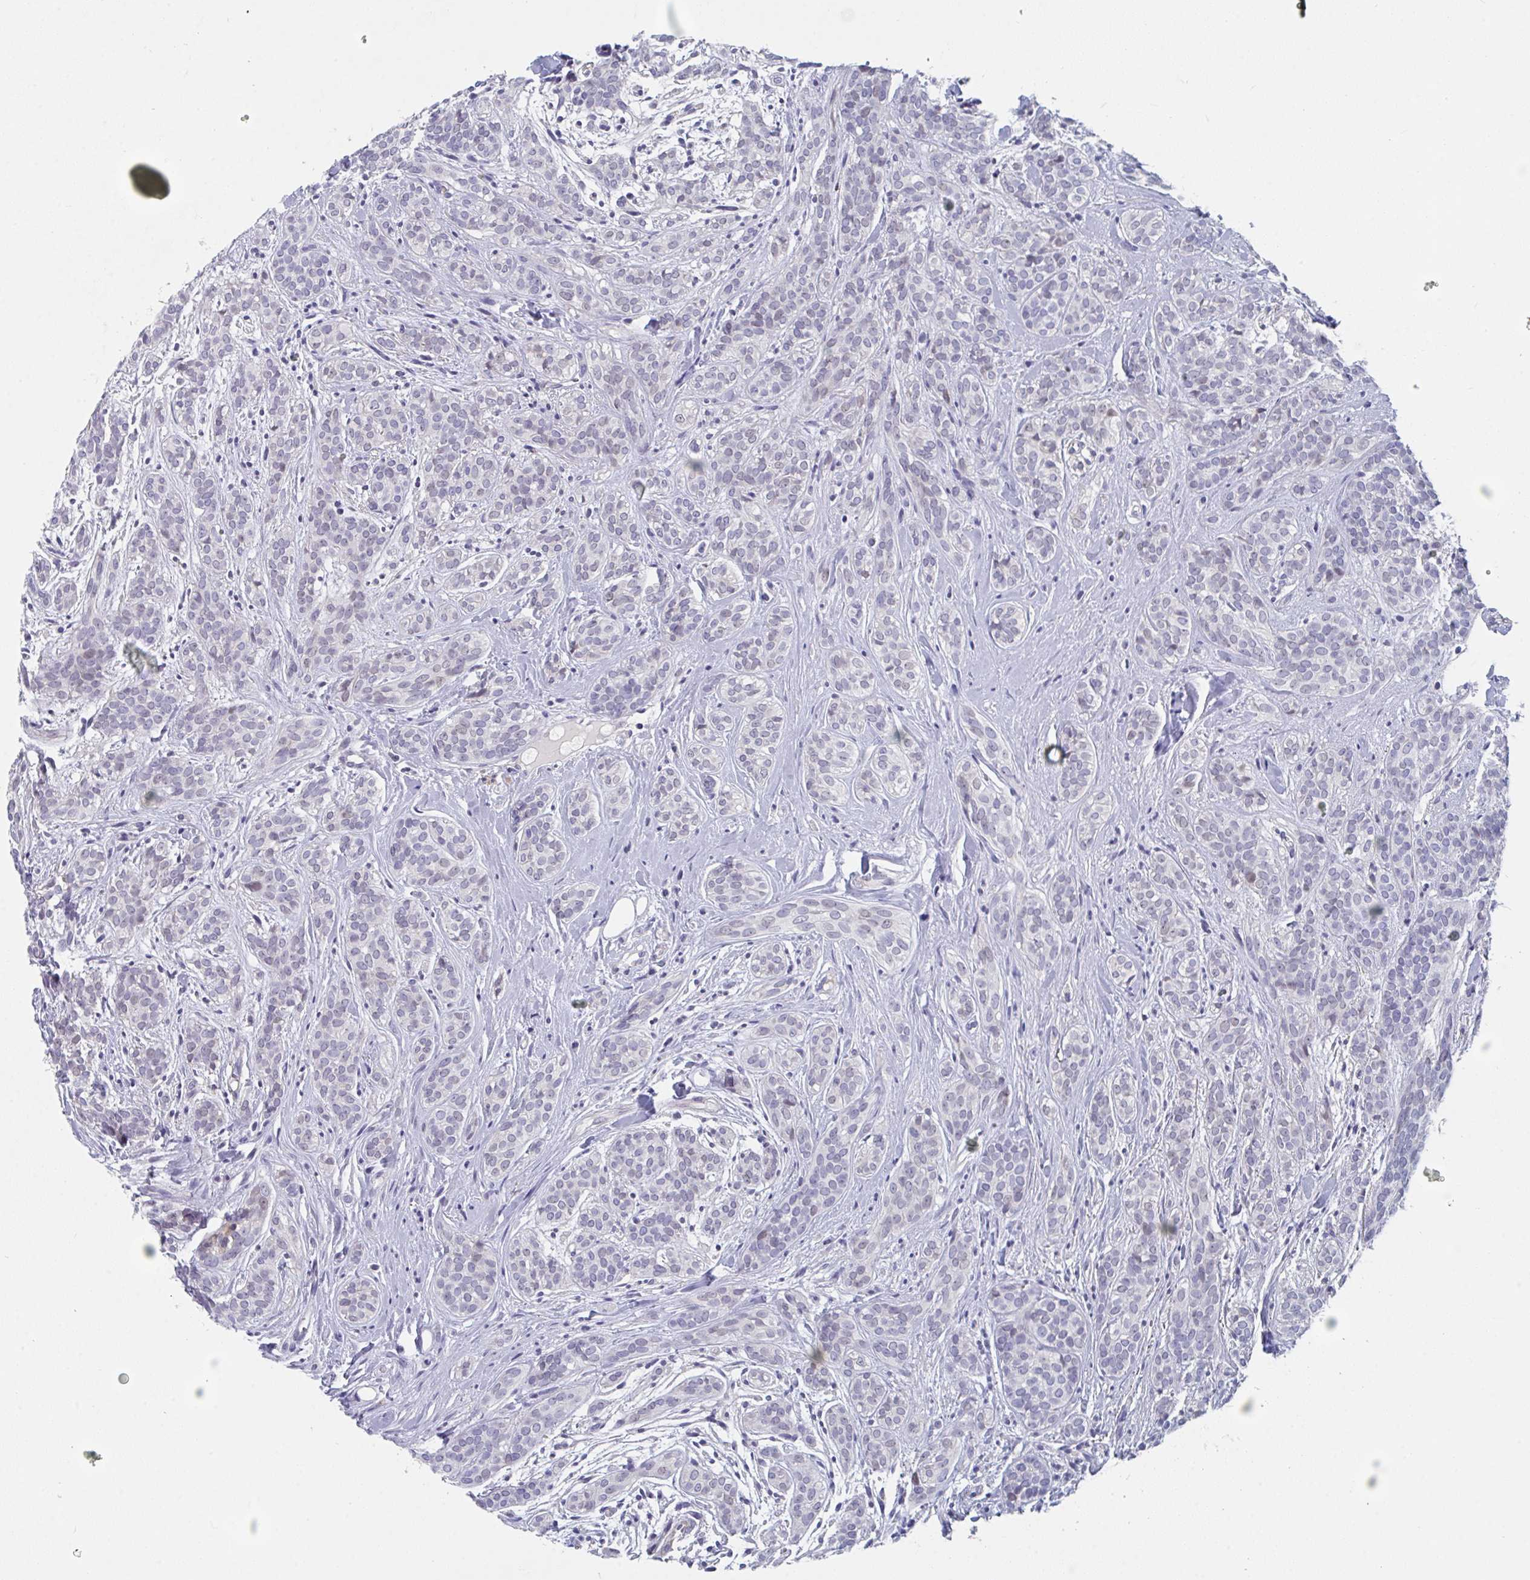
{"staining": {"intensity": "negative", "quantity": "none", "location": "none"}, "tissue": "head and neck cancer", "cell_type": "Tumor cells", "image_type": "cancer", "snomed": [{"axis": "morphology", "description": "Adenocarcinoma, NOS"}, {"axis": "topography", "description": "Head-Neck"}], "caption": "Histopathology image shows no protein staining in tumor cells of adenocarcinoma (head and neck) tissue. Brightfield microscopy of immunohistochemistry stained with DAB (3,3'-diaminobenzidine) (brown) and hematoxylin (blue), captured at high magnification.", "gene": "CENPT", "patient": {"sex": "female", "age": 57}}